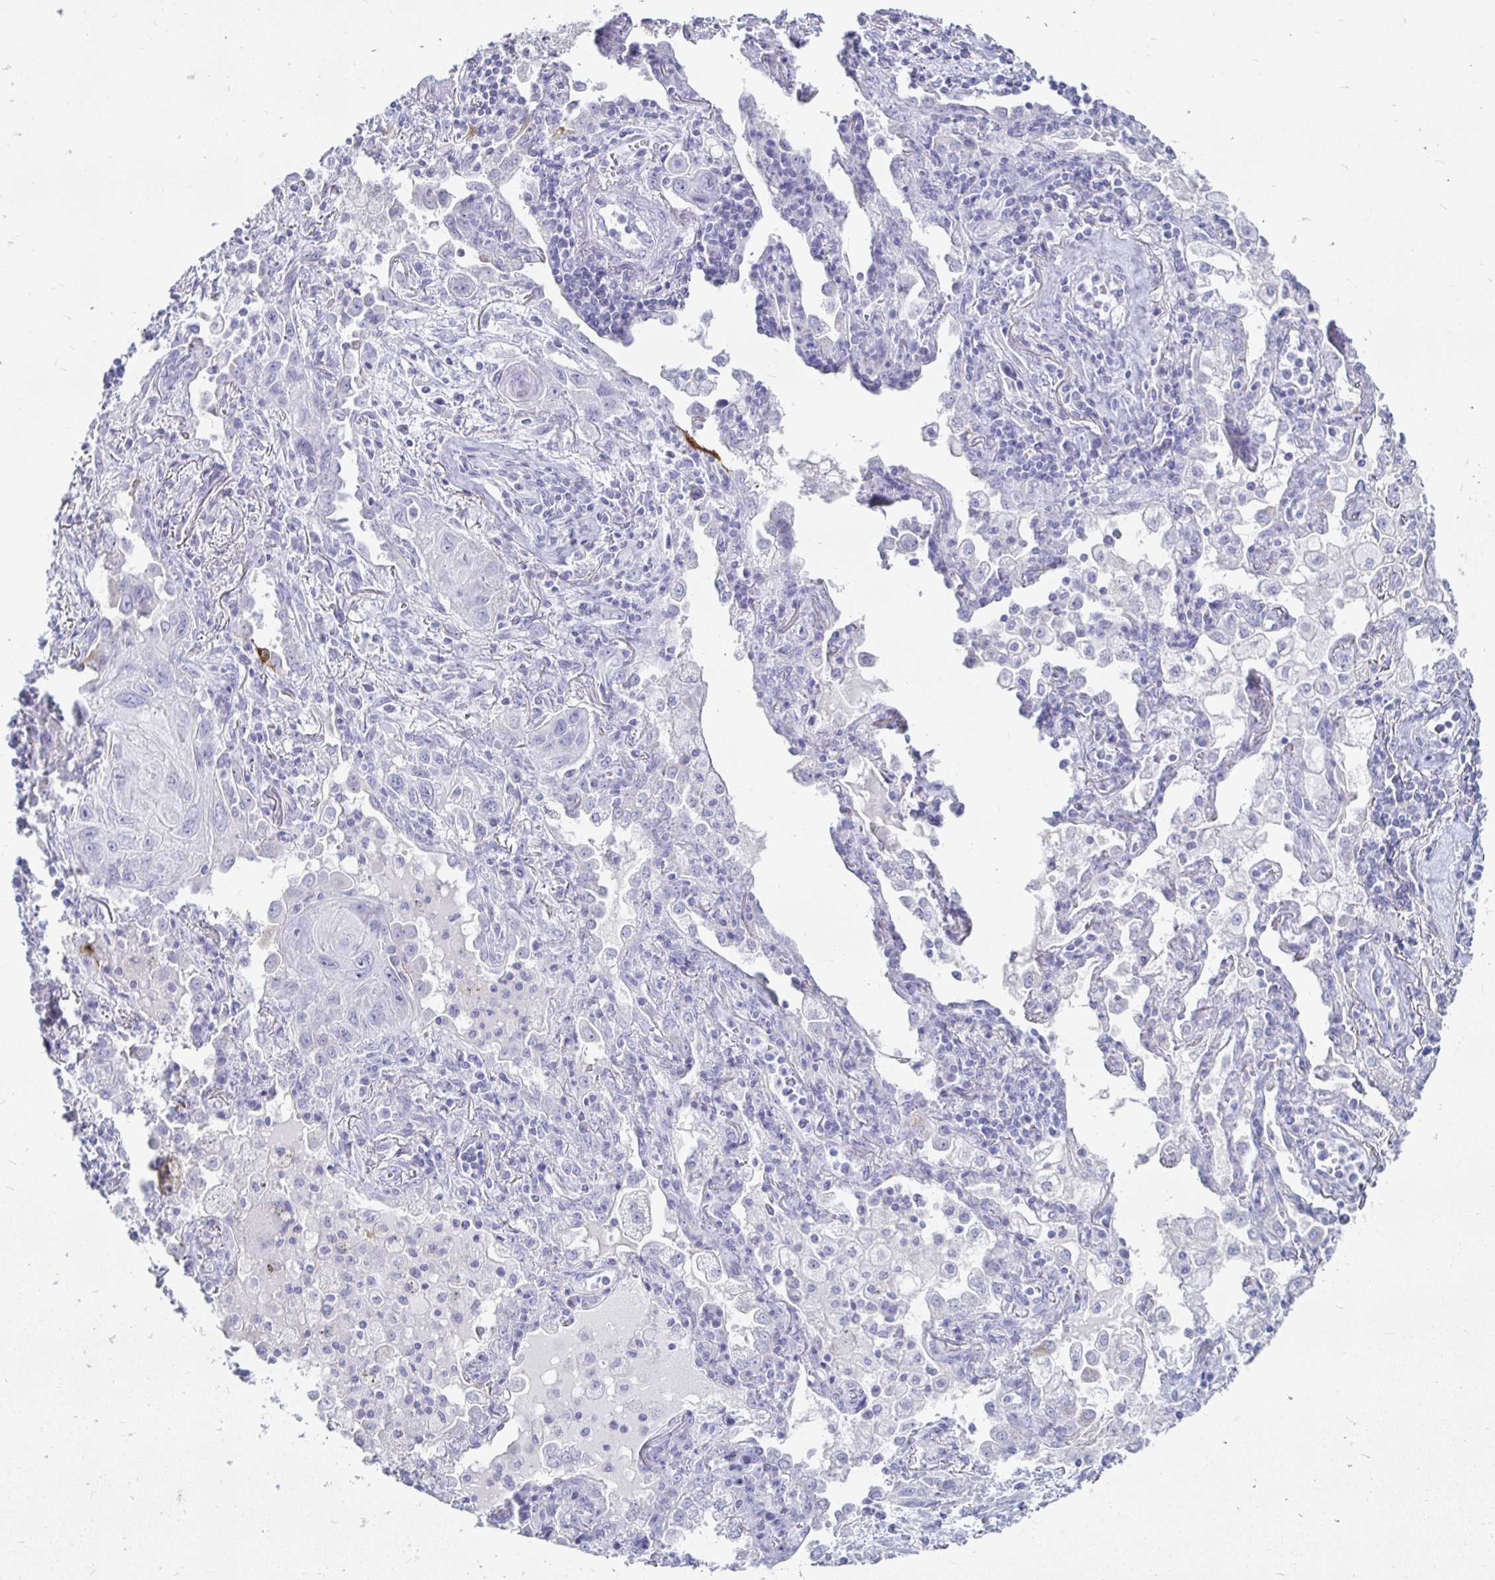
{"staining": {"intensity": "negative", "quantity": "none", "location": "none"}, "tissue": "lung cancer", "cell_type": "Tumor cells", "image_type": "cancer", "snomed": [{"axis": "morphology", "description": "Squamous cell carcinoma, NOS"}, {"axis": "topography", "description": "Lung"}], "caption": "A photomicrograph of lung cancer stained for a protein shows no brown staining in tumor cells.", "gene": "PEG10", "patient": {"sex": "male", "age": 79}}